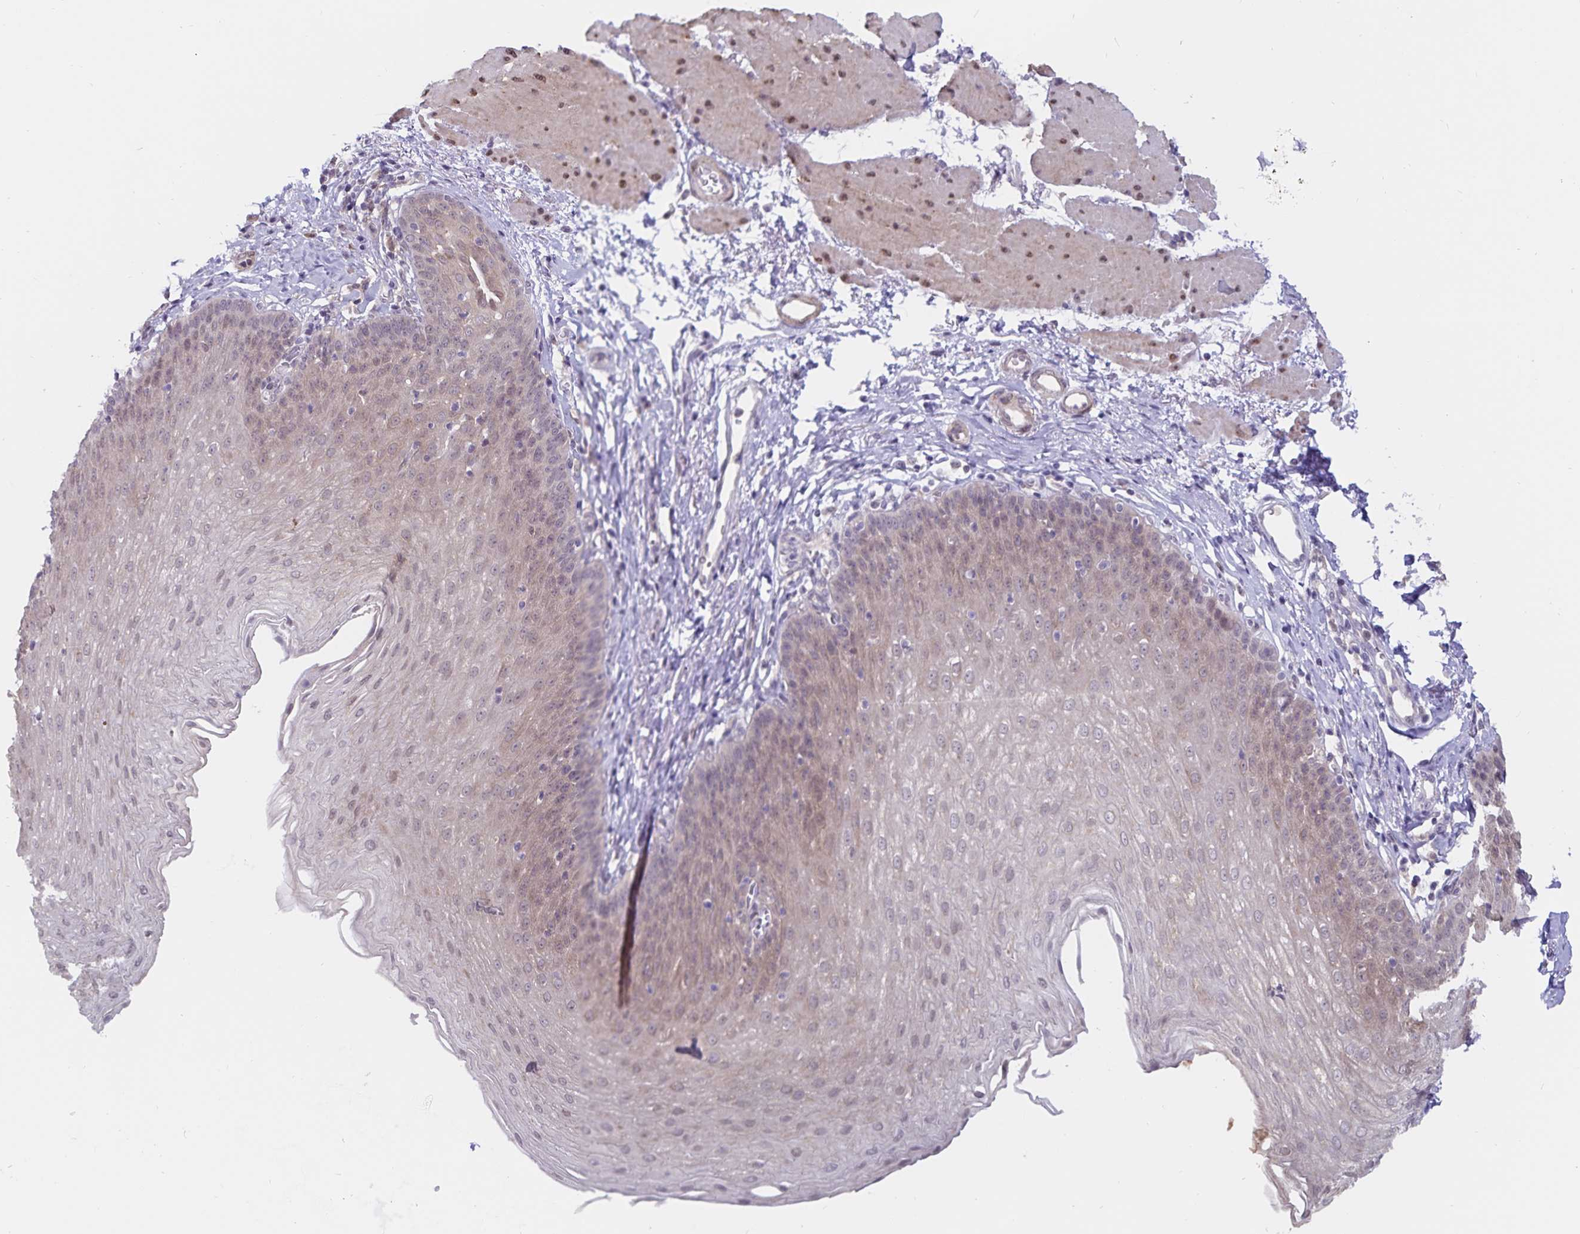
{"staining": {"intensity": "weak", "quantity": "25%-75%", "location": "cytoplasmic/membranous,nuclear"}, "tissue": "esophagus", "cell_type": "Squamous epithelial cells", "image_type": "normal", "snomed": [{"axis": "morphology", "description": "Normal tissue, NOS"}, {"axis": "topography", "description": "Esophagus"}], "caption": "IHC (DAB) staining of benign human esophagus displays weak cytoplasmic/membranous,nuclear protein staining in about 25%-75% of squamous epithelial cells. (Brightfield microscopy of DAB IHC at high magnification).", "gene": "ATP2A2", "patient": {"sex": "female", "age": 81}}